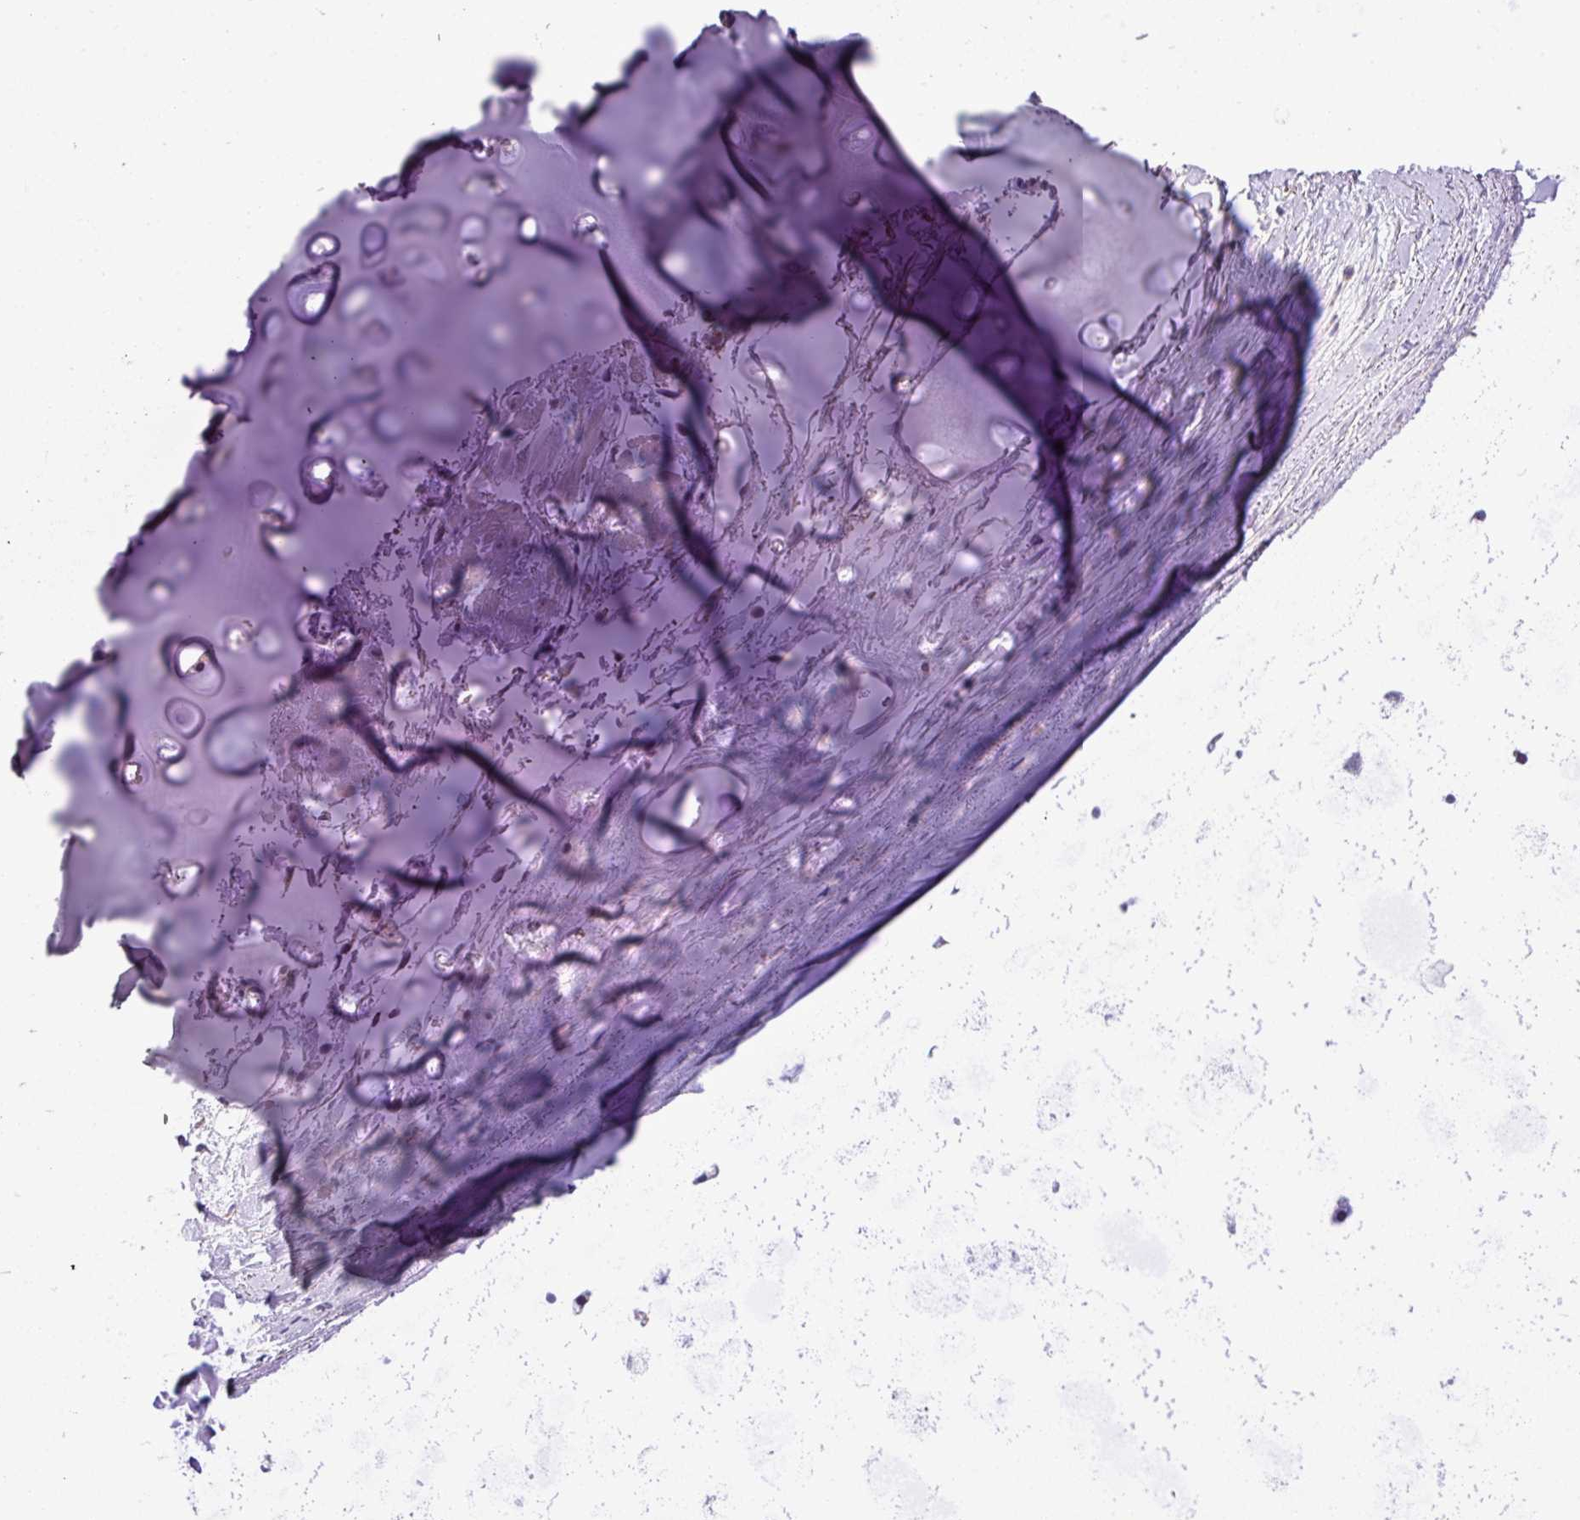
{"staining": {"intensity": "negative", "quantity": "none", "location": "none"}, "tissue": "adipose tissue", "cell_type": "Adipocytes", "image_type": "normal", "snomed": [{"axis": "morphology", "description": "Normal tissue, NOS"}, {"axis": "topography", "description": "Lymph node"}, {"axis": "topography", "description": "Cartilage tissue"}, {"axis": "topography", "description": "Bronchus"}], "caption": "The immunohistochemistry histopathology image has no significant expression in adipocytes of adipose tissue. (DAB IHC visualized using brightfield microscopy, high magnification).", "gene": "ALDH2", "patient": {"sex": "female", "age": 70}}